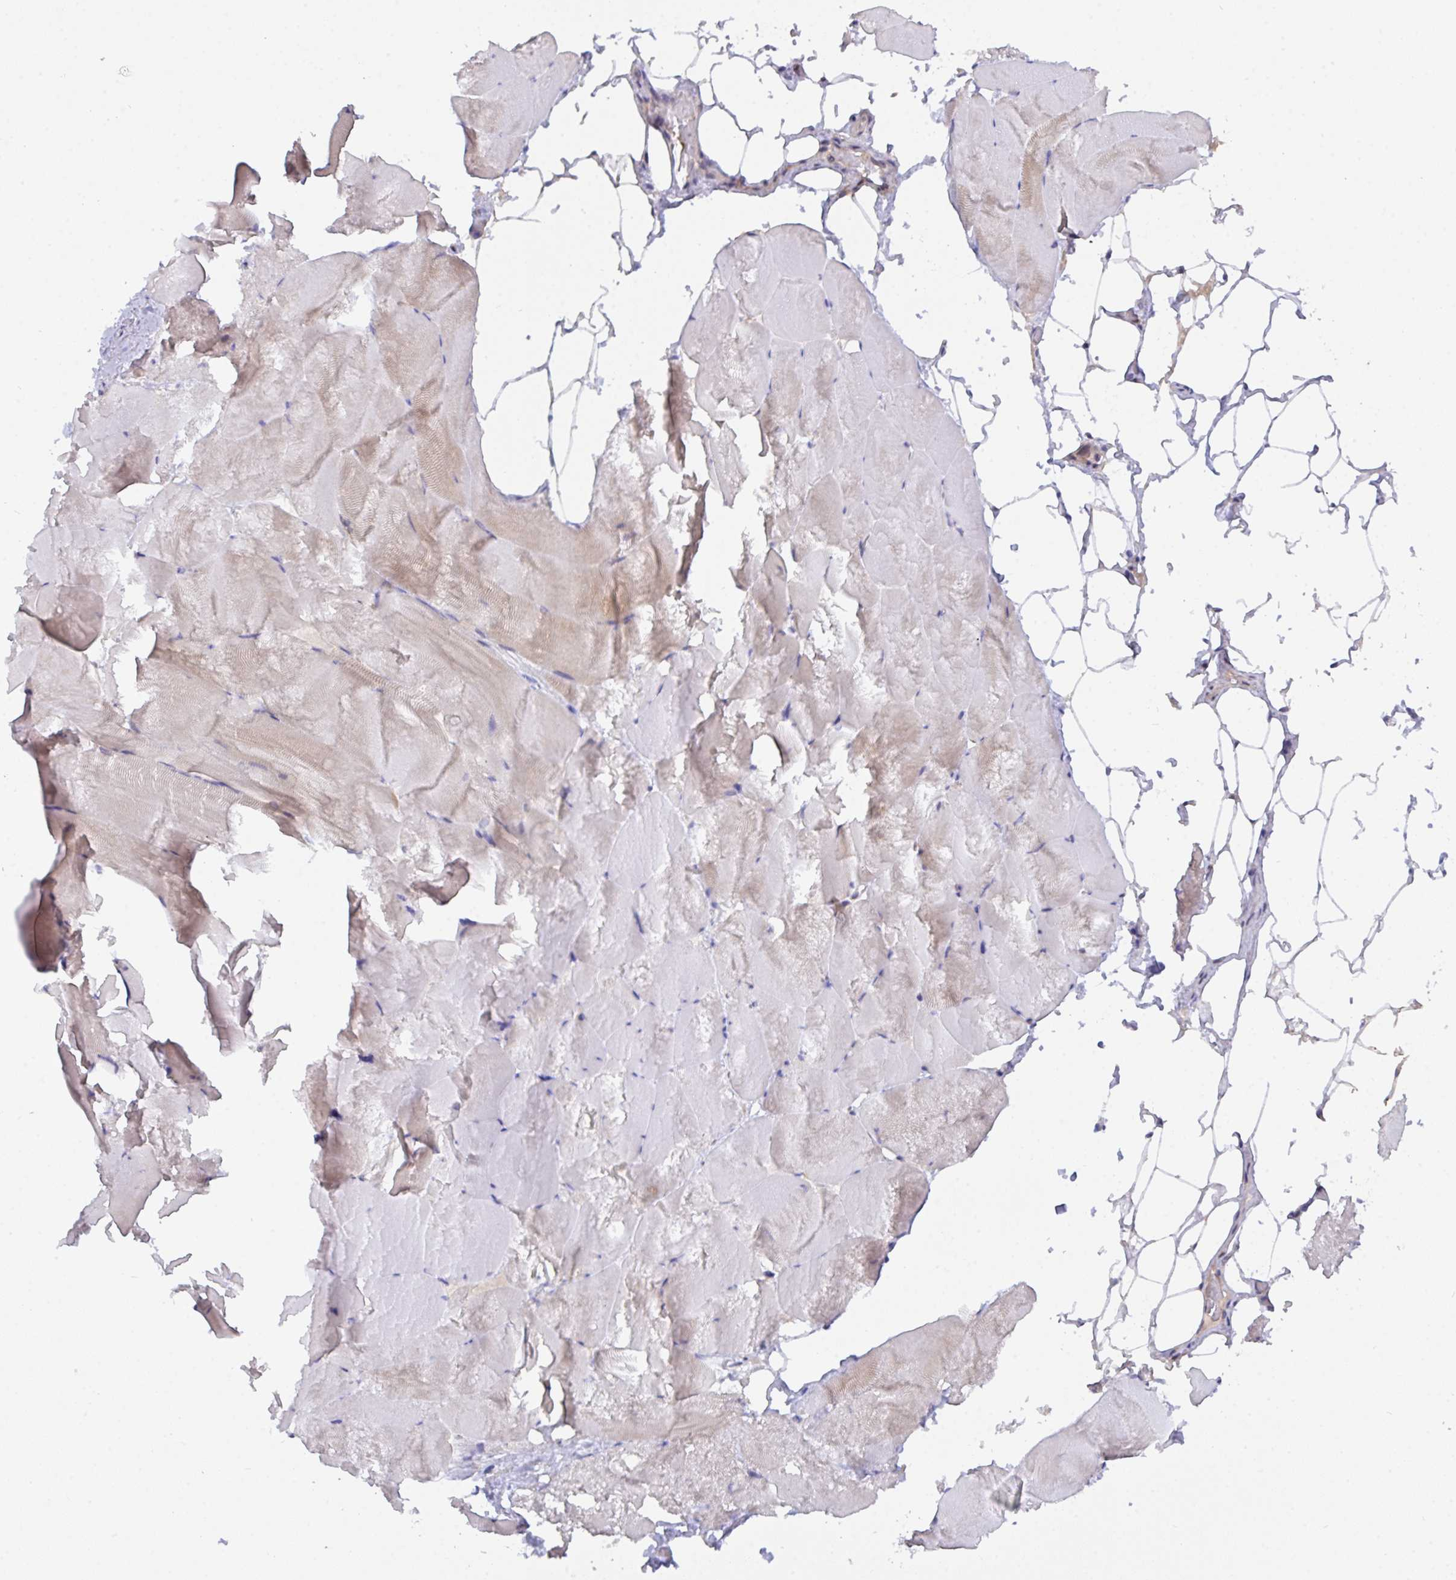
{"staining": {"intensity": "weak", "quantity": "<25%", "location": "cytoplasmic/membranous"}, "tissue": "skeletal muscle", "cell_type": "Myocytes", "image_type": "normal", "snomed": [{"axis": "morphology", "description": "Normal tissue, NOS"}, {"axis": "topography", "description": "Skeletal muscle"}], "caption": "This is an immunohistochemistry (IHC) histopathology image of benign human skeletal muscle. There is no staining in myocytes.", "gene": "L3HYPDH", "patient": {"sex": "female", "age": 64}}